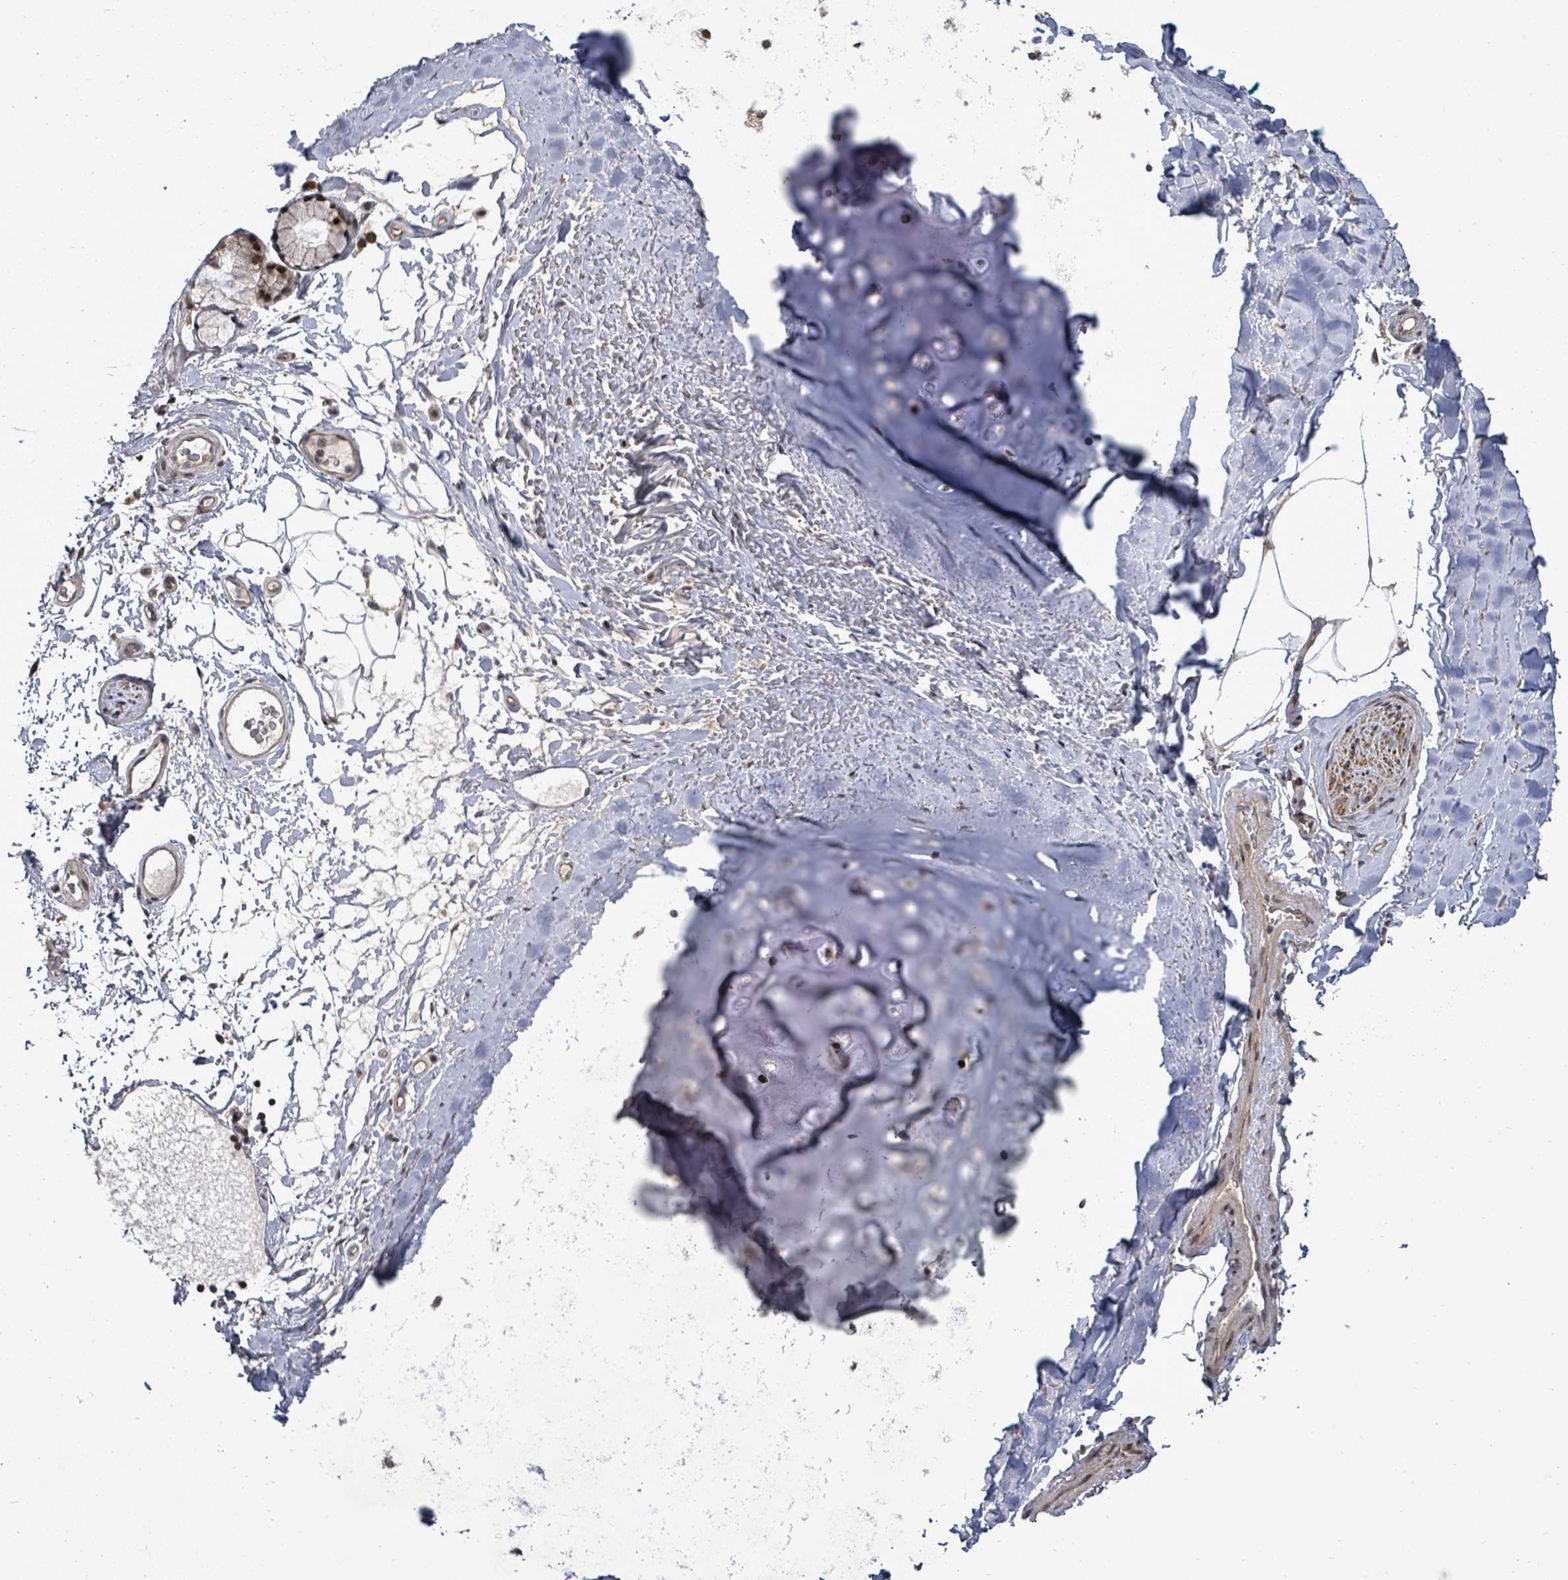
{"staining": {"intensity": "weak", "quantity": ">75%", "location": "cytoplasmic/membranous"}, "tissue": "adipose tissue", "cell_type": "Adipocytes", "image_type": "normal", "snomed": [{"axis": "morphology", "description": "Normal tissue, NOS"}, {"axis": "topography", "description": "Cartilage tissue"}, {"axis": "topography", "description": "Bronchus"}], "caption": "Immunohistochemistry image of unremarkable adipose tissue: human adipose tissue stained using immunohistochemistry shows low levels of weak protein expression localized specifically in the cytoplasmic/membranous of adipocytes, appearing as a cytoplasmic/membranous brown color.", "gene": "KRTAP27", "patient": {"sex": "female", "age": 72}}